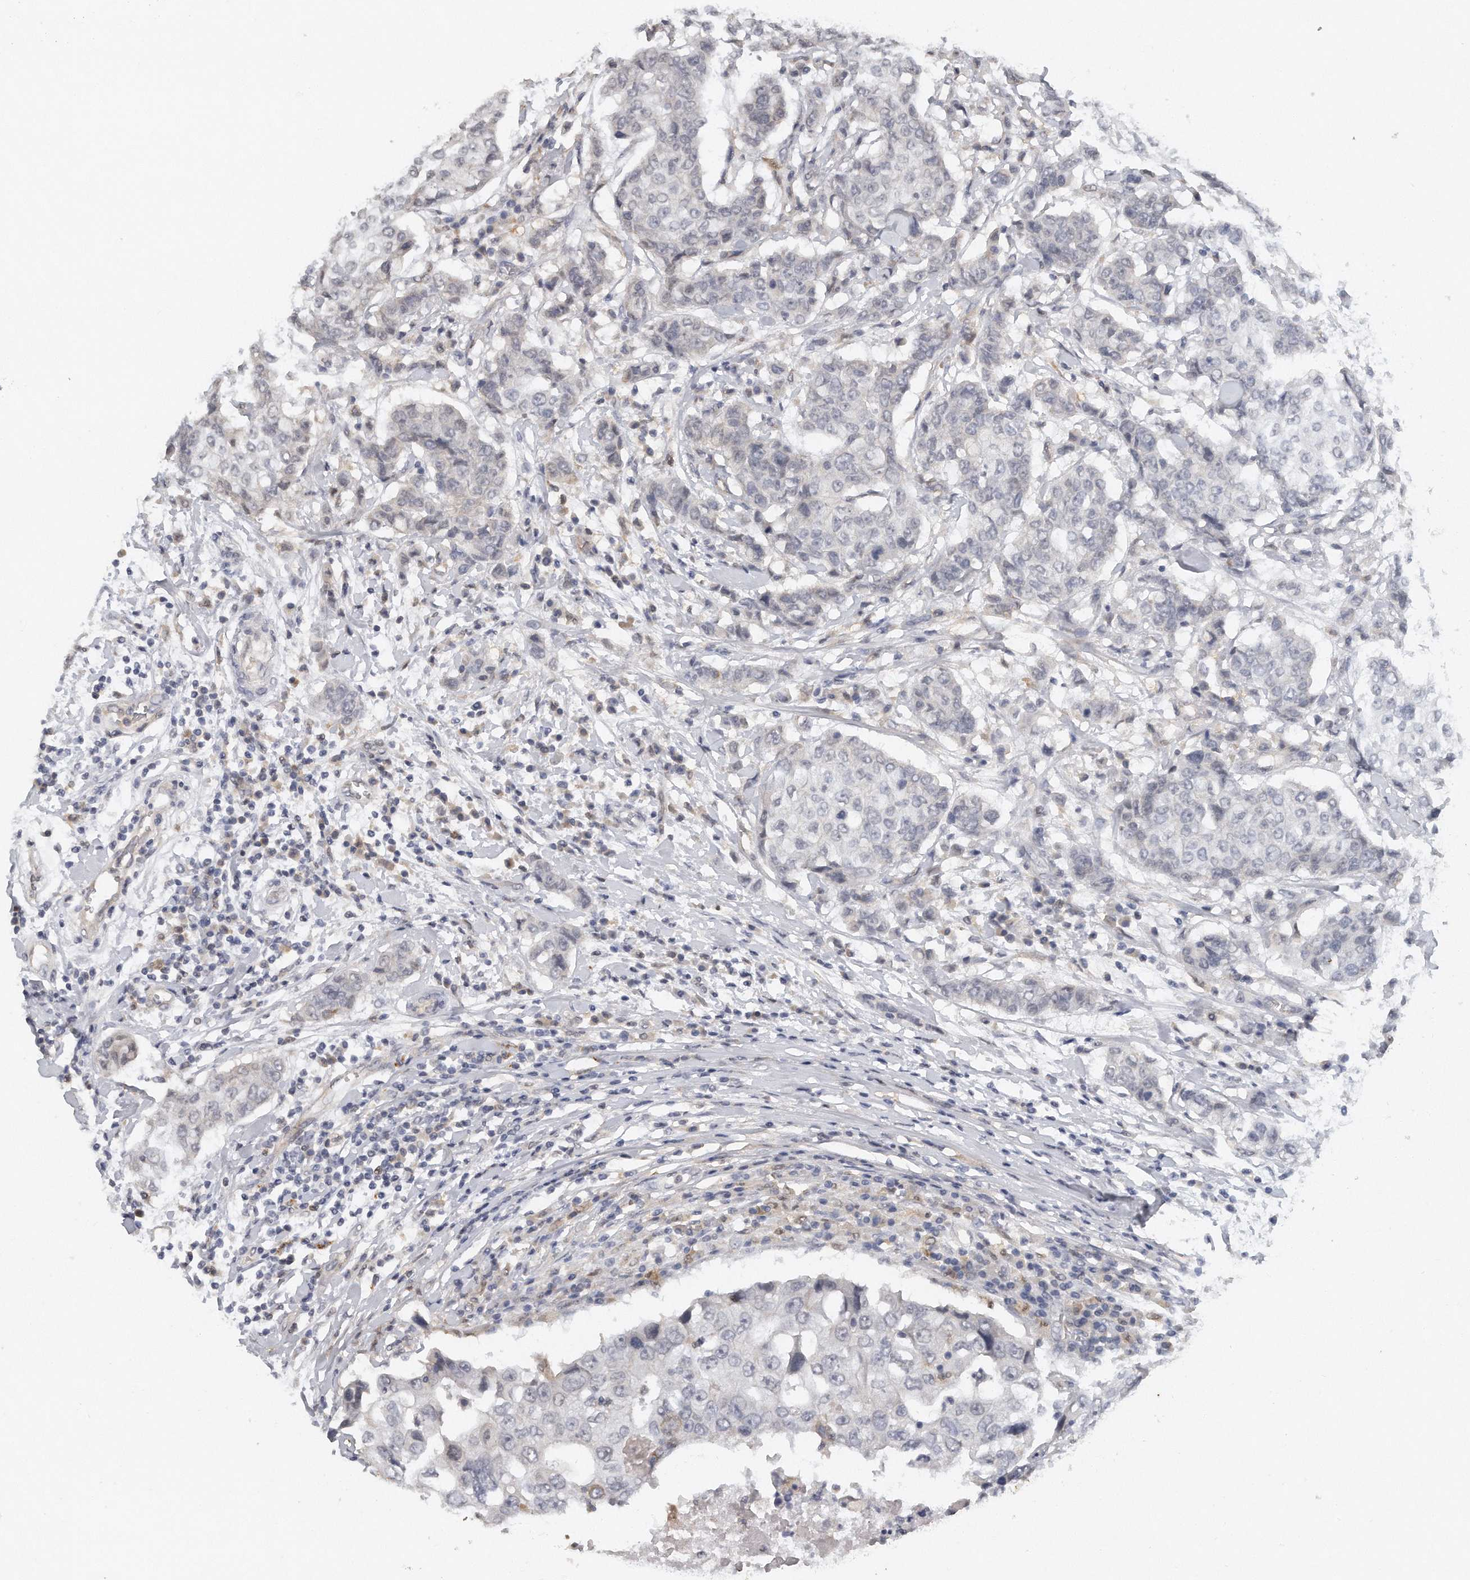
{"staining": {"intensity": "negative", "quantity": "none", "location": "none"}, "tissue": "breast cancer", "cell_type": "Tumor cells", "image_type": "cancer", "snomed": [{"axis": "morphology", "description": "Duct carcinoma"}, {"axis": "topography", "description": "Breast"}], "caption": "A histopathology image of intraductal carcinoma (breast) stained for a protein shows no brown staining in tumor cells. The staining was performed using DAB (3,3'-diaminobenzidine) to visualize the protein expression in brown, while the nuclei were stained in blue with hematoxylin (Magnification: 20x).", "gene": "CAMK1", "patient": {"sex": "female", "age": 27}}